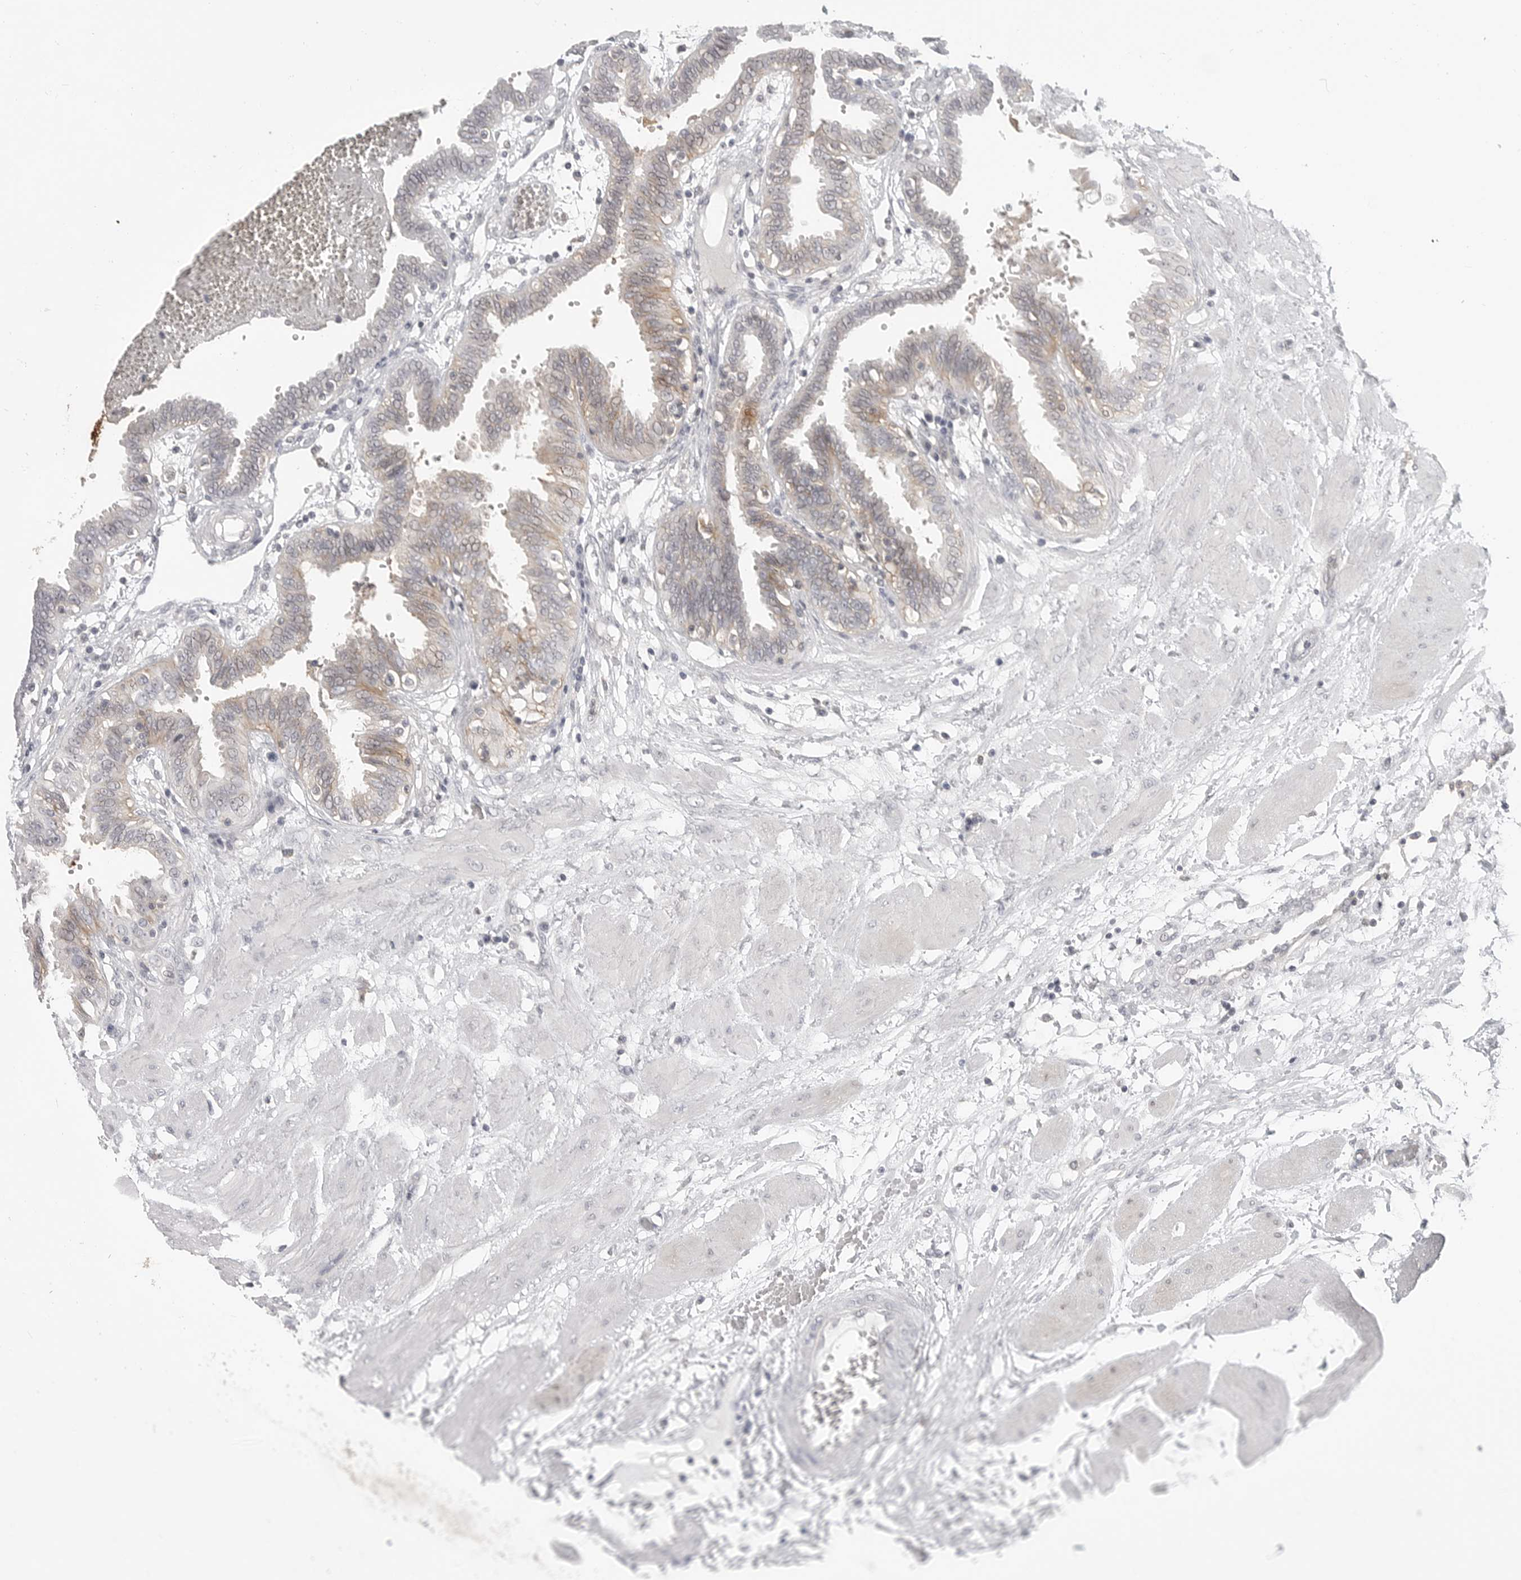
{"staining": {"intensity": "weak", "quantity": "<25%", "location": "cytoplasmic/membranous"}, "tissue": "fallopian tube", "cell_type": "Glandular cells", "image_type": "normal", "snomed": [{"axis": "morphology", "description": "Normal tissue, NOS"}, {"axis": "topography", "description": "Fallopian tube"}, {"axis": "topography", "description": "Placenta"}], "caption": "High power microscopy histopathology image of an immunohistochemistry image of benign fallopian tube, revealing no significant staining in glandular cells.", "gene": "IFNGR1", "patient": {"sex": "female", "age": 32}}